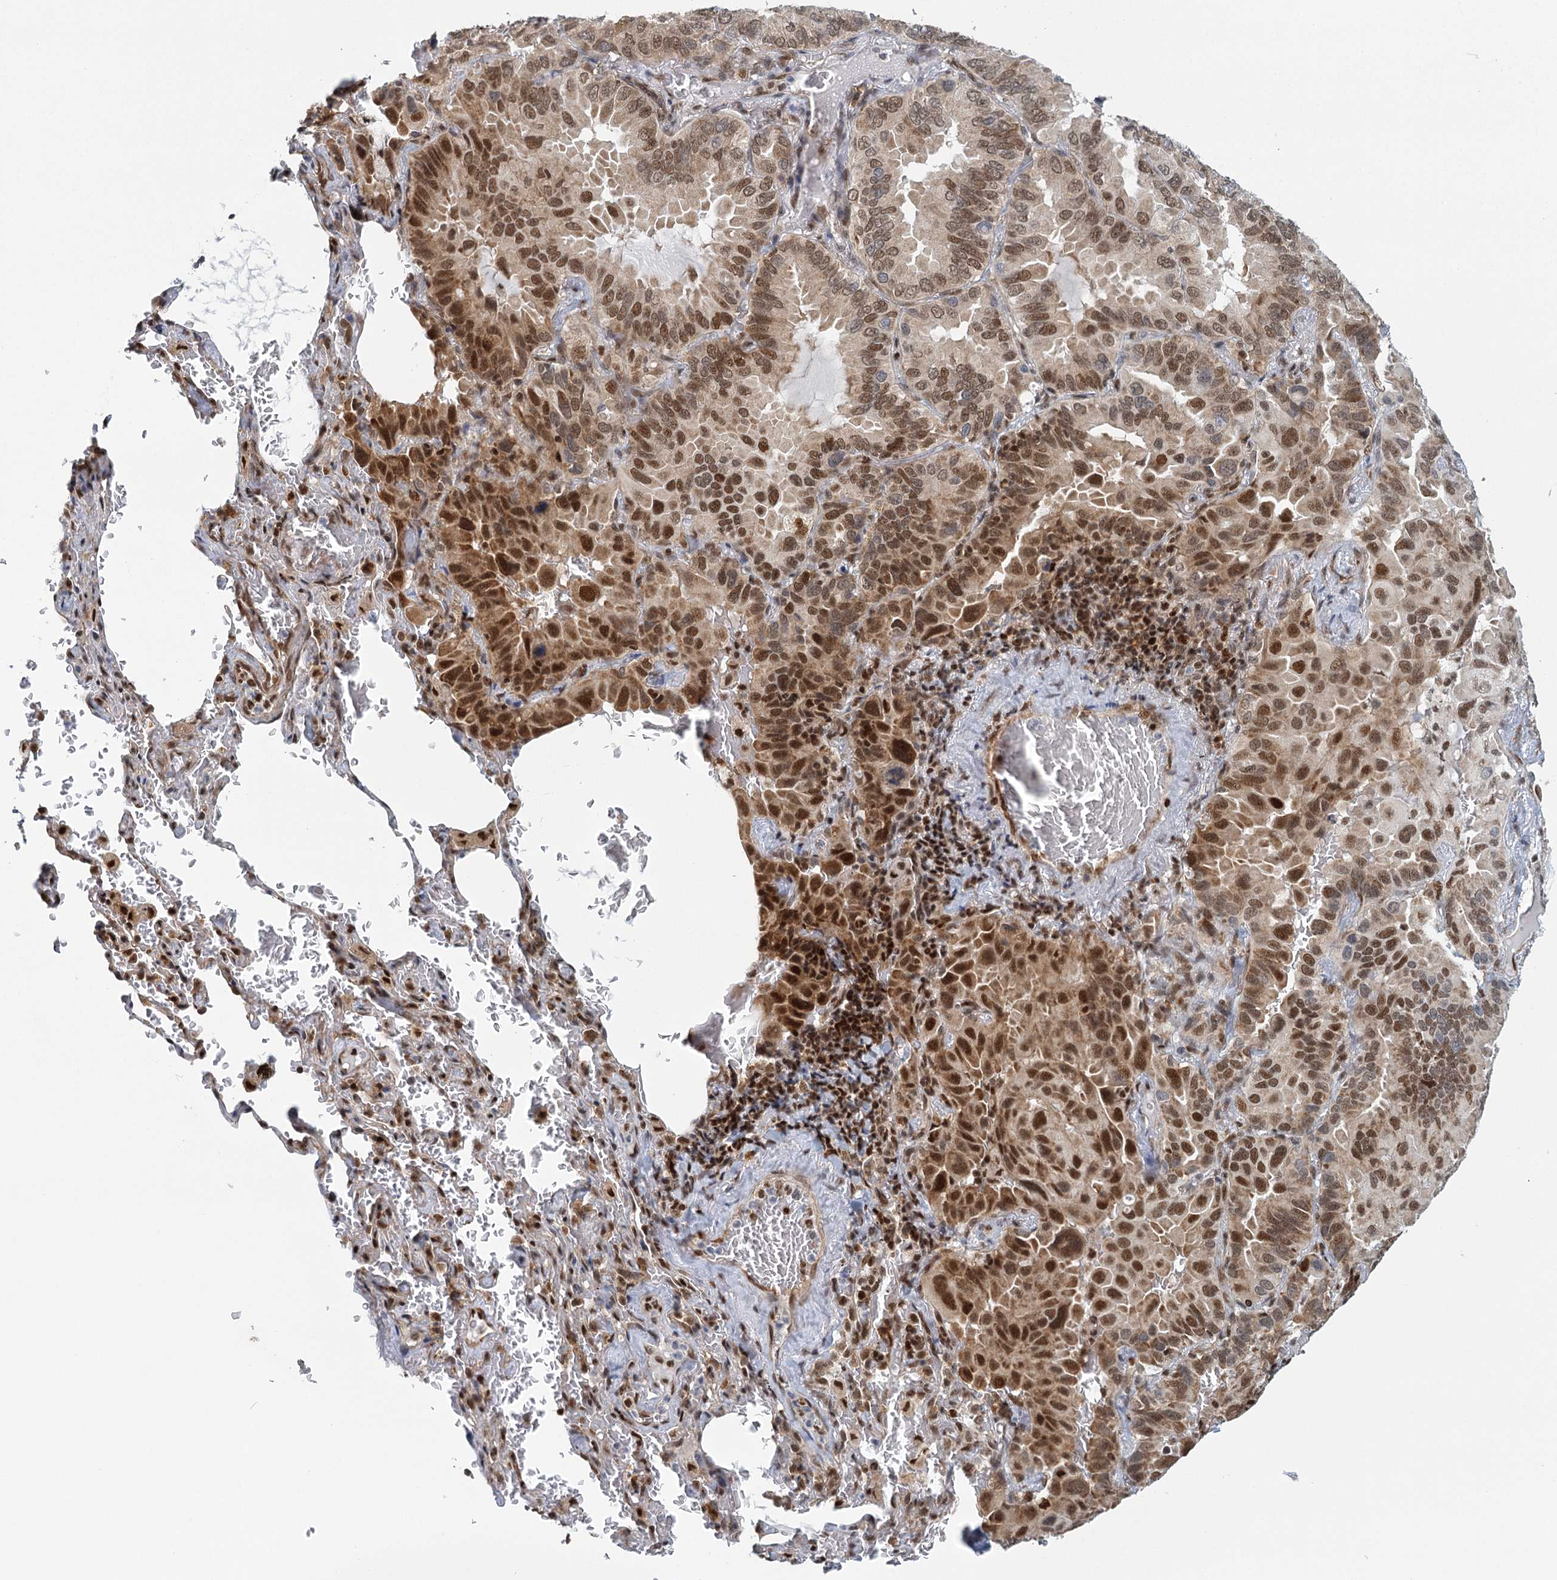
{"staining": {"intensity": "strong", "quantity": ">75%", "location": "nuclear"}, "tissue": "lung cancer", "cell_type": "Tumor cells", "image_type": "cancer", "snomed": [{"axis": "morphology", "description": "Adenocarcinoma, NOS"}, {"axis": "topography", "description": "Lung"}], "caption": "Lung adenocarcinoma stained with DAB (3,3'-diaminobenzidine) immunohistochemistry (IHC) exhibits high levels of strong nuclear expression in approximately >75% of tumor cells.", "gene": "GPATCH11", "patient": {"sex": "male", "age": 64}}